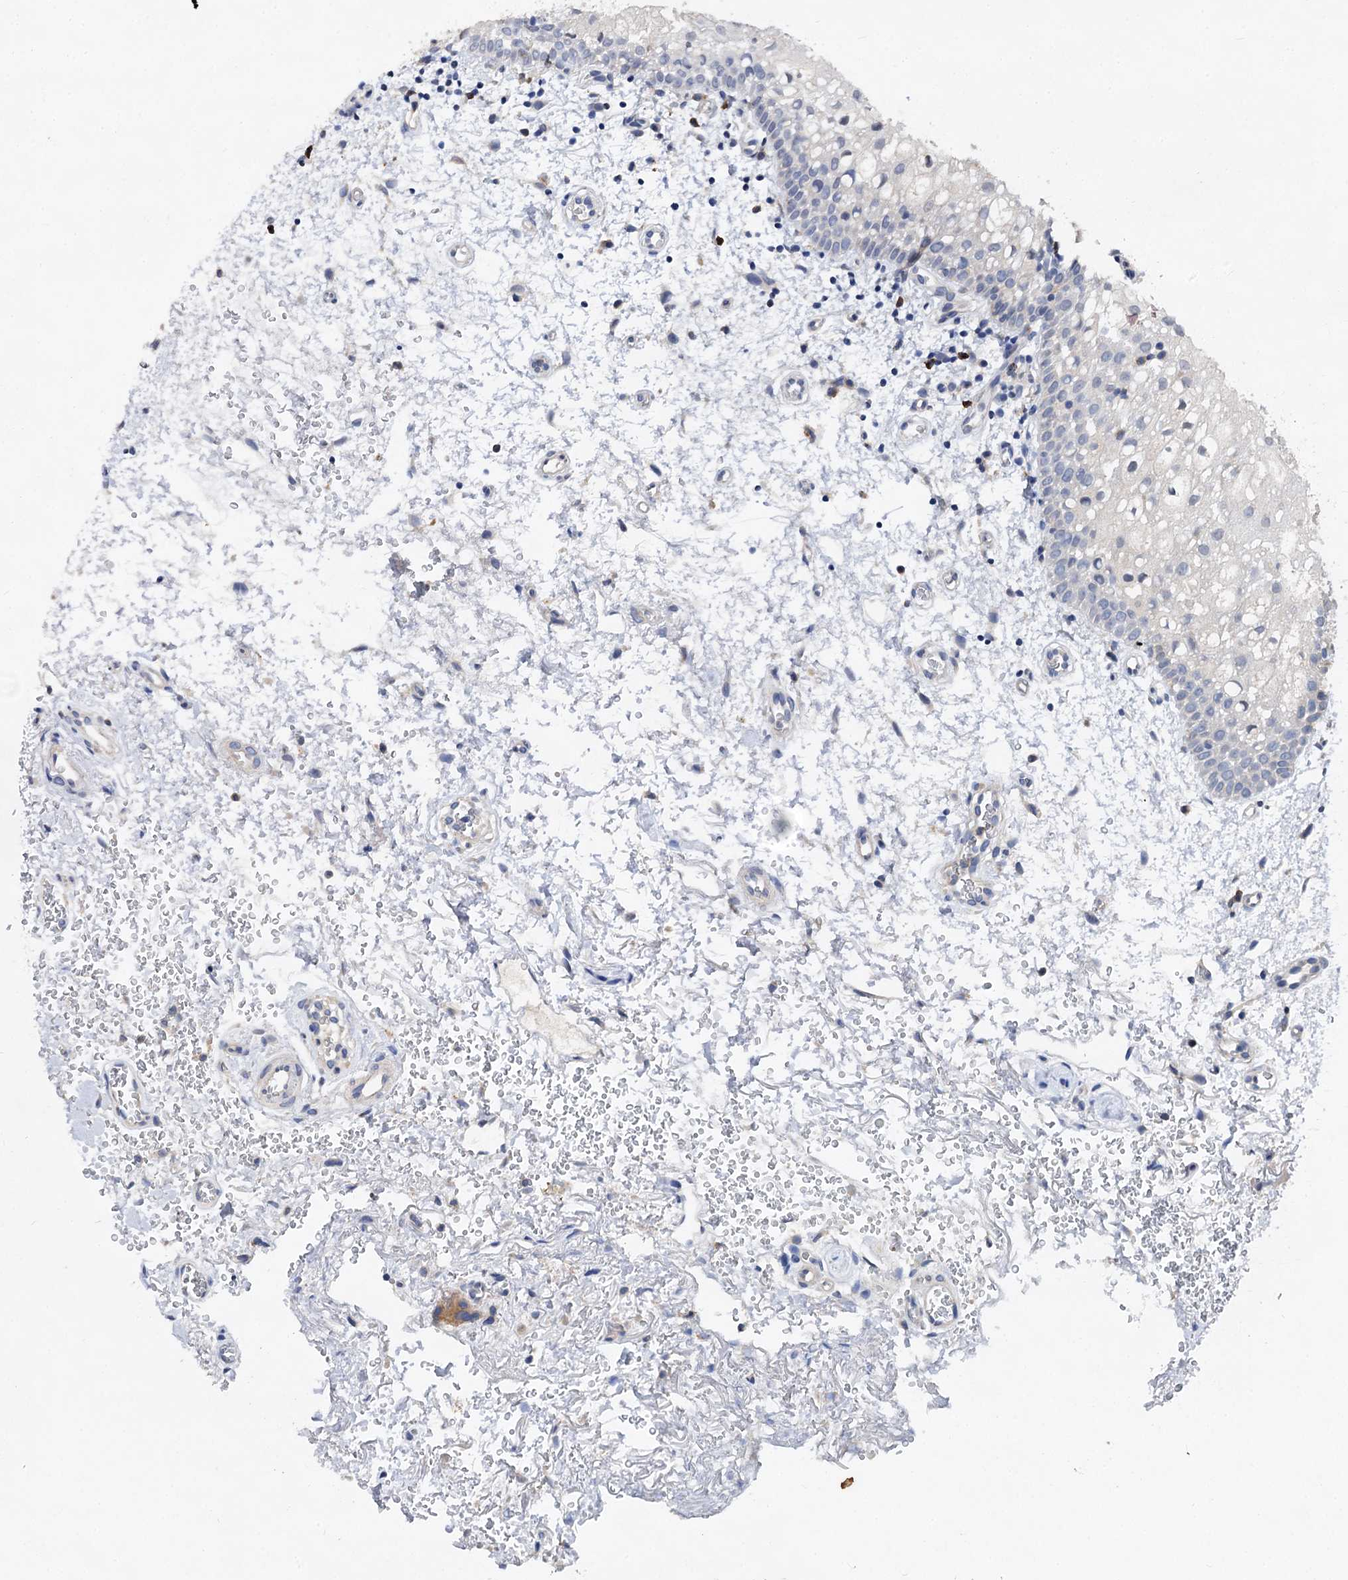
{"staining": {"intensity": "negative", "quantity": "none", "location": "none"}, "tissue": "oral mucosa", "cell_type": "Squamous epithelial cells", "image_type": "normal", "snomed": [{"axis": "morphology", "description": "Normal tissue, NOS"}, {"axis": "morphology", "description": "Squamous cell carcinoma, NOS"}, {"axis": "topography", "description": "Oral tissue"}, {"axis": "topography", "description": "Head-Neck"}], "caption": "High power microscopy micrograph of an immunohistochemistry (IHC) micrograph of benign oral mucosa, revealing no significant positivity in squamous epithelial cells.", "gene": "HVCN1", "patient": {"sex": "male", "age": 68}}